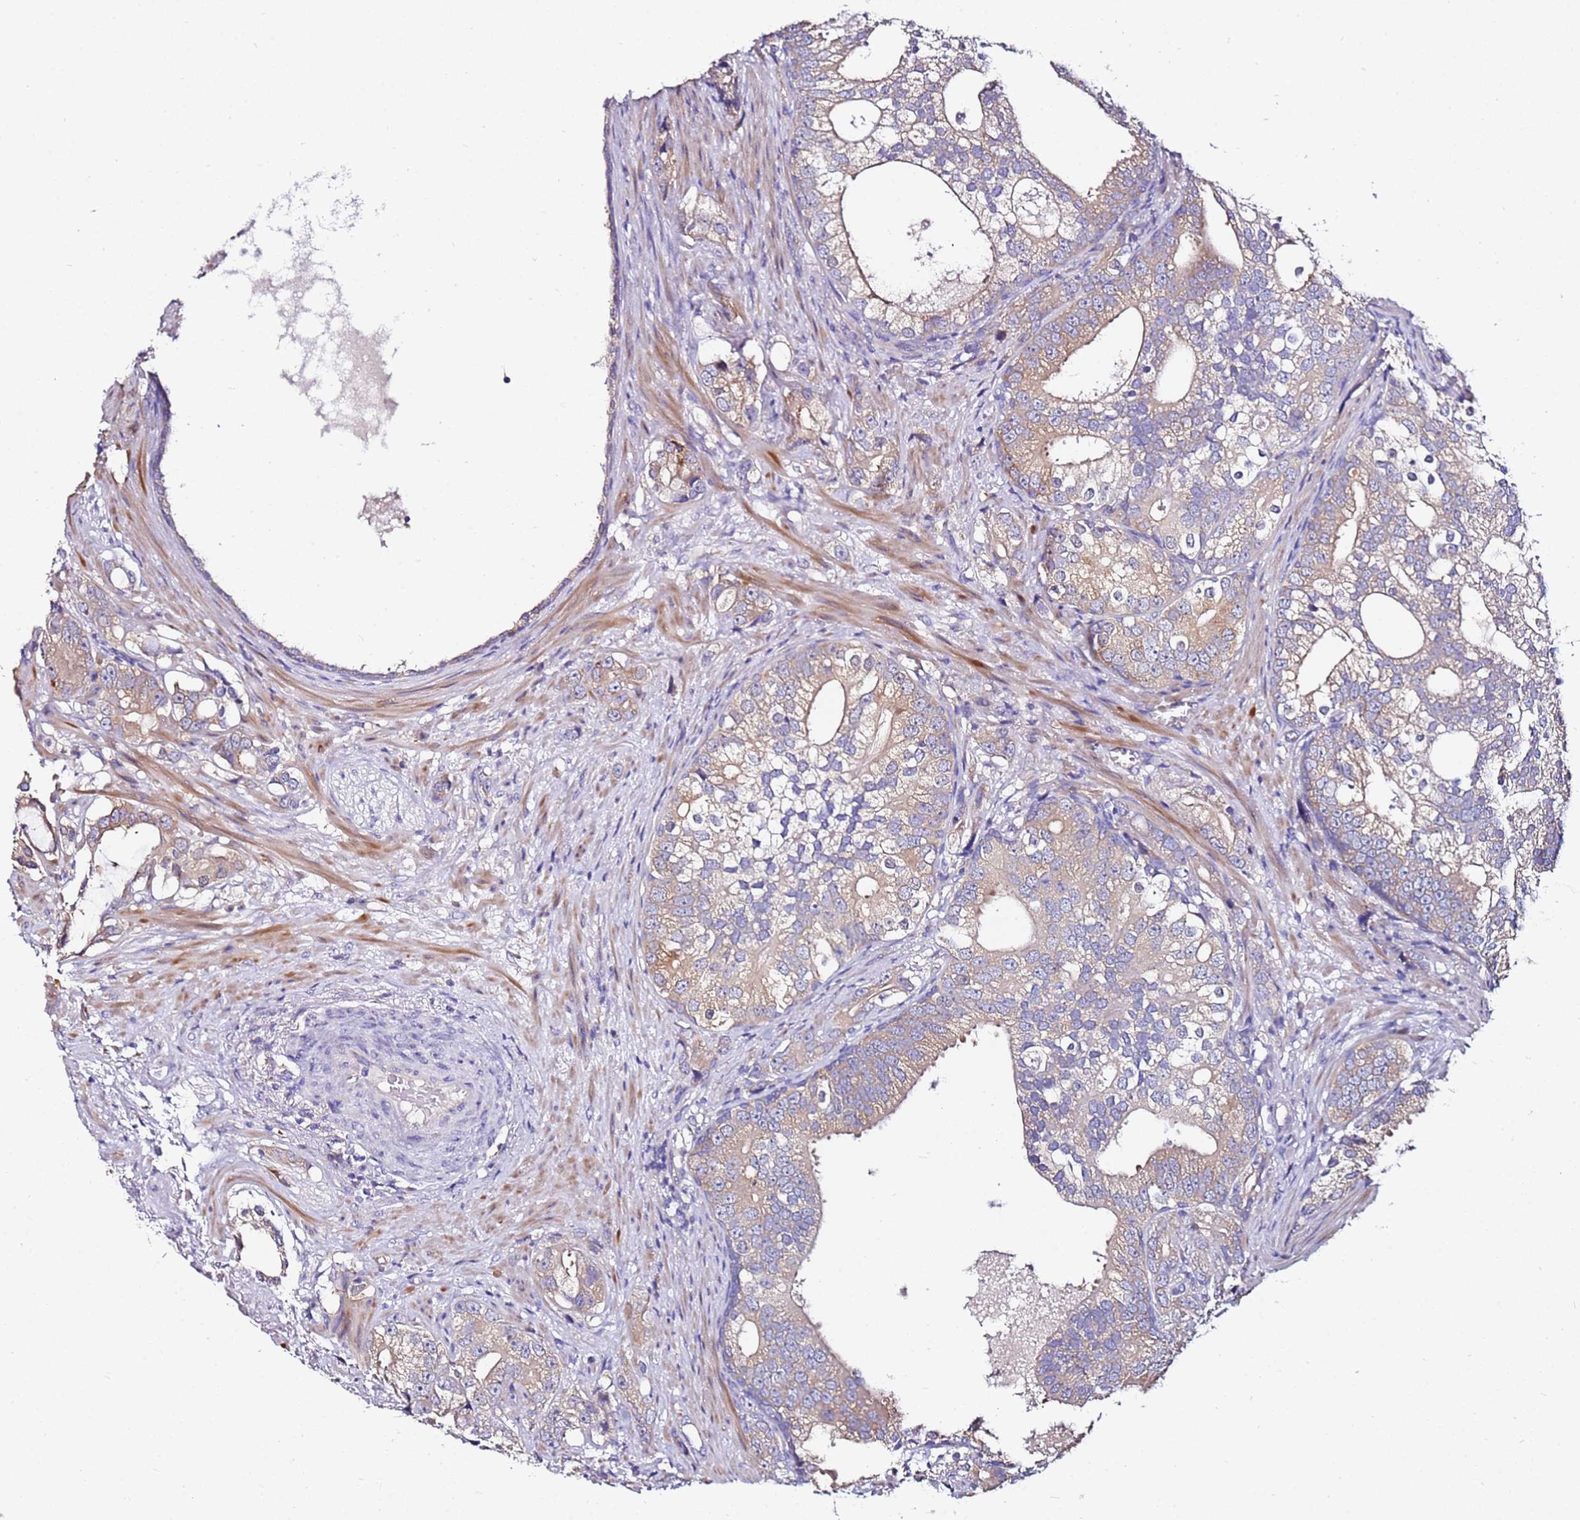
{"staining": {"intensity": "moderate", "quantity": "25%-75%", "location": "cytoplasmic/membranous"}, "tissue": "prostate cancer", "cell_type": "Tumor cells", "image_type": "cancer", "snomed": [{"axis": "morphology", "description": "Adenocarcinoma, High grade"}, {"axis": "topography", "description": "Prostate"}], "caption": "High-magnification brightfield microscopy of prostate adenocarcinoma (high-grade) stained with DAB (brown) and counterstained with hematoxylin (blue). tumor cells exhibit moderate cytoplasmic/membranous expression is identified in approximately25%-75% of cells.", "gene": "SRRM5", "patient": {"sex": "male", "age": 75}}